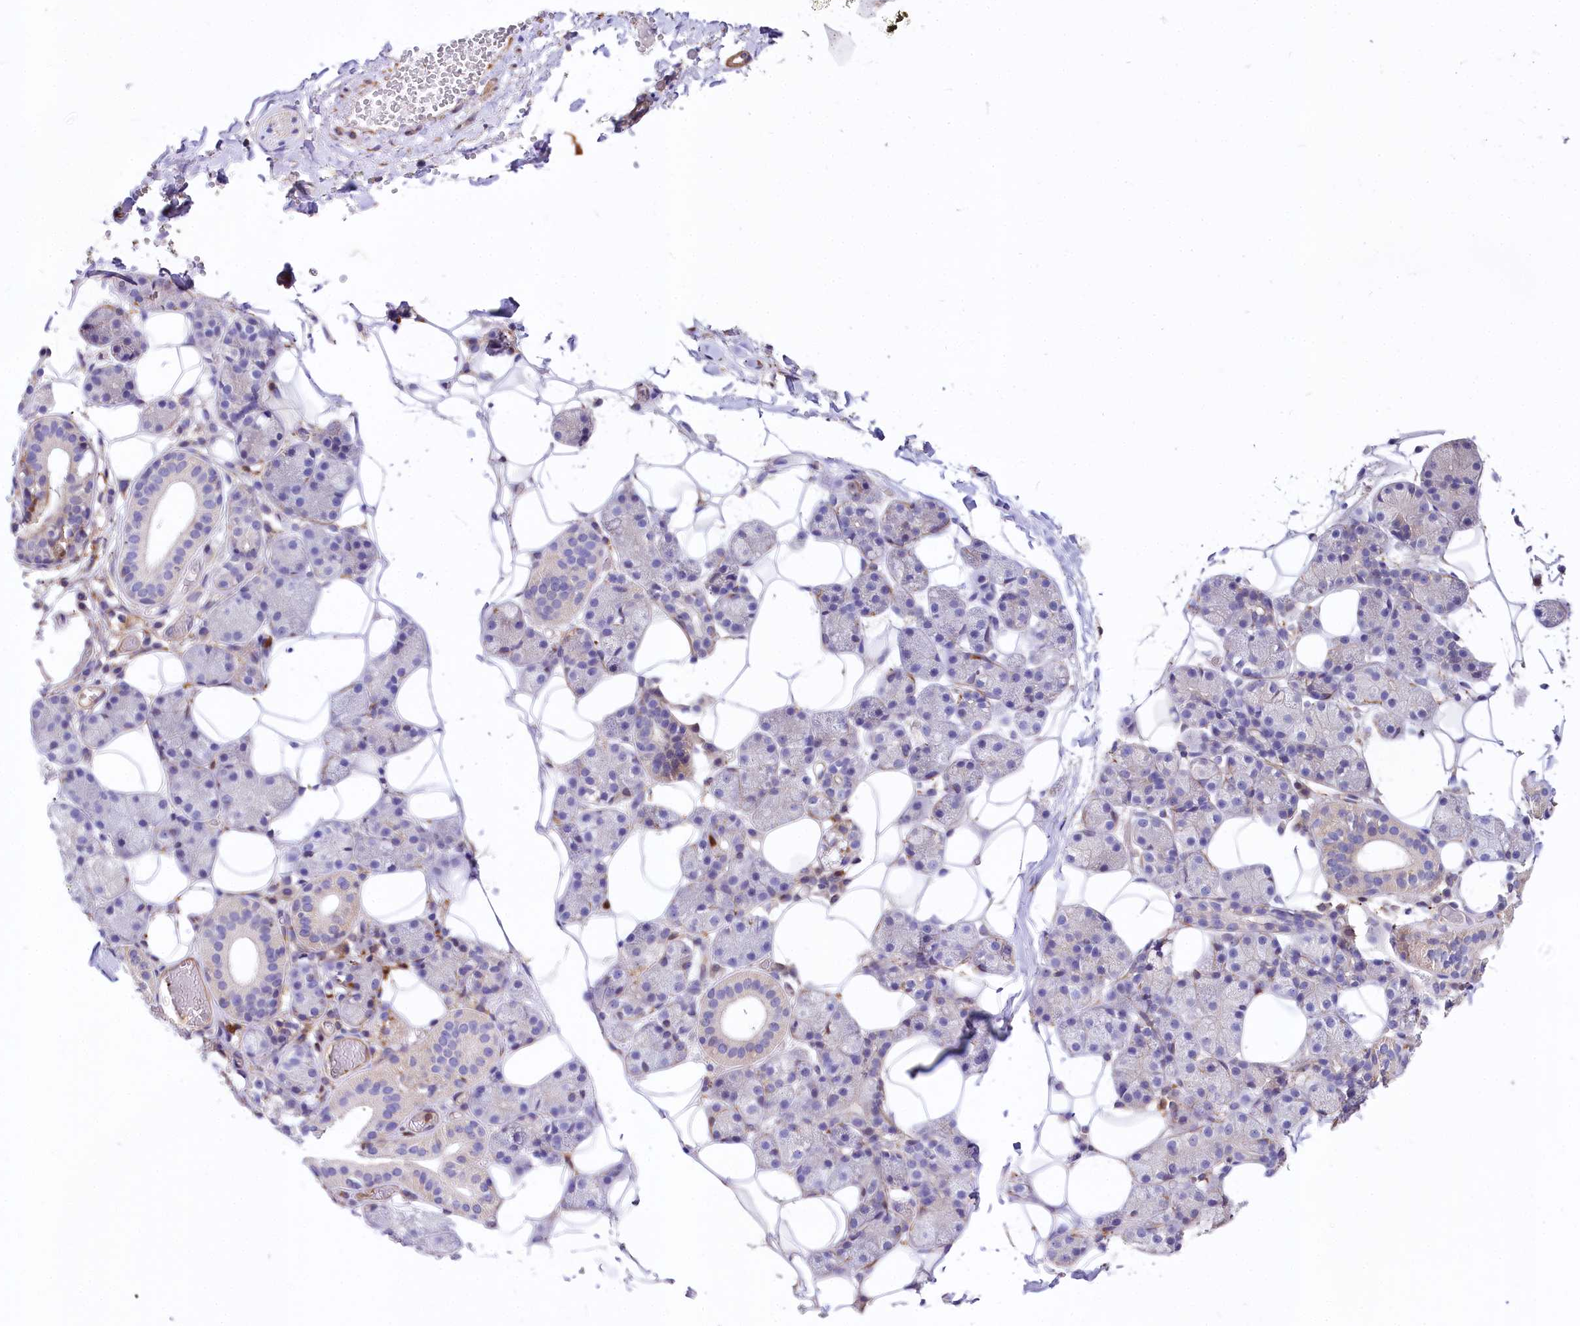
{"staining": {"intensity": "weak", "quantity": "<25%", "location": "cytoplasmic/membranous"}, "tissue": "salivary gland", "cell_type": "Glandular cells", "image_type": "normal", "snomed": [{"axis": "morphology", "description": "Normal tissue, NOS"}, {"axis": "topography", "description": "Salivary gland"}], "caption": "Immunohistochemistry image of normal salivary gland: salivary gland stained with DAB (3,3'-diaminobenzidine) exhibits no significant protein expression in glandular cells.", "gene": "FCHSD2", "patient": {"sex": "female", "age": 33}}